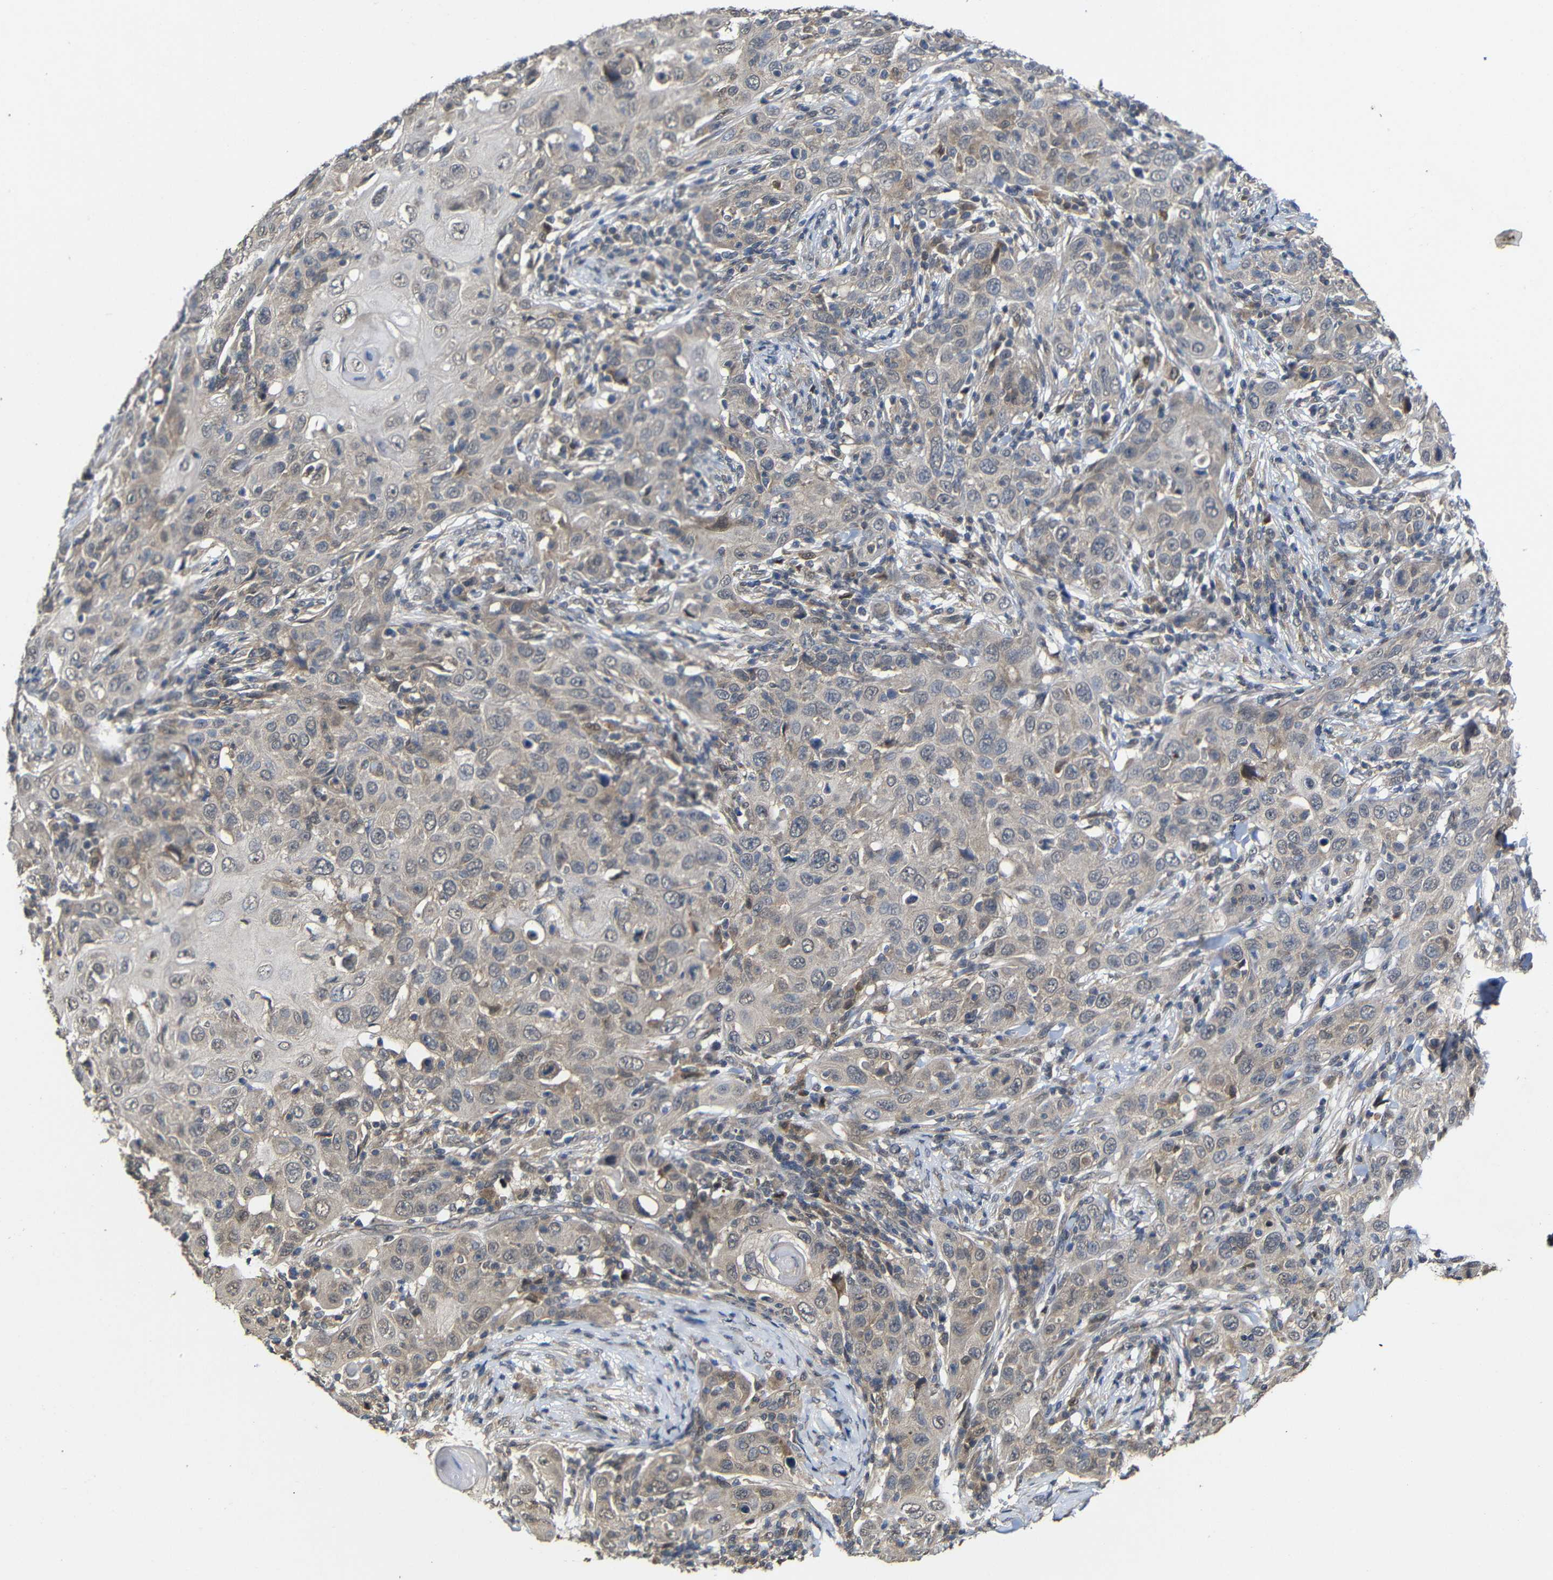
{"staining": {"intensity": "weak", "quantity": "<25%", "location": "cytoplasmic/membranous"}, "tissue": "skin cancer", "cell_type": "Tumor cells", "image_type": "cancer", "snomed": [{"axis": "morphology", "description": "Squamous cell carcinoma, NOS"}, {"axis": "topography", "description": "Skin"}], "caption": "This histopathology image is of skin squamous cell carcinoma stained with immunohistochemistry (IHC) to label a protein in brown with the nuclei are counter-stained blue. There is no expression in tumor cells.", "gene": "ATG12", "patient": {"sex": "female", "age": 88}}